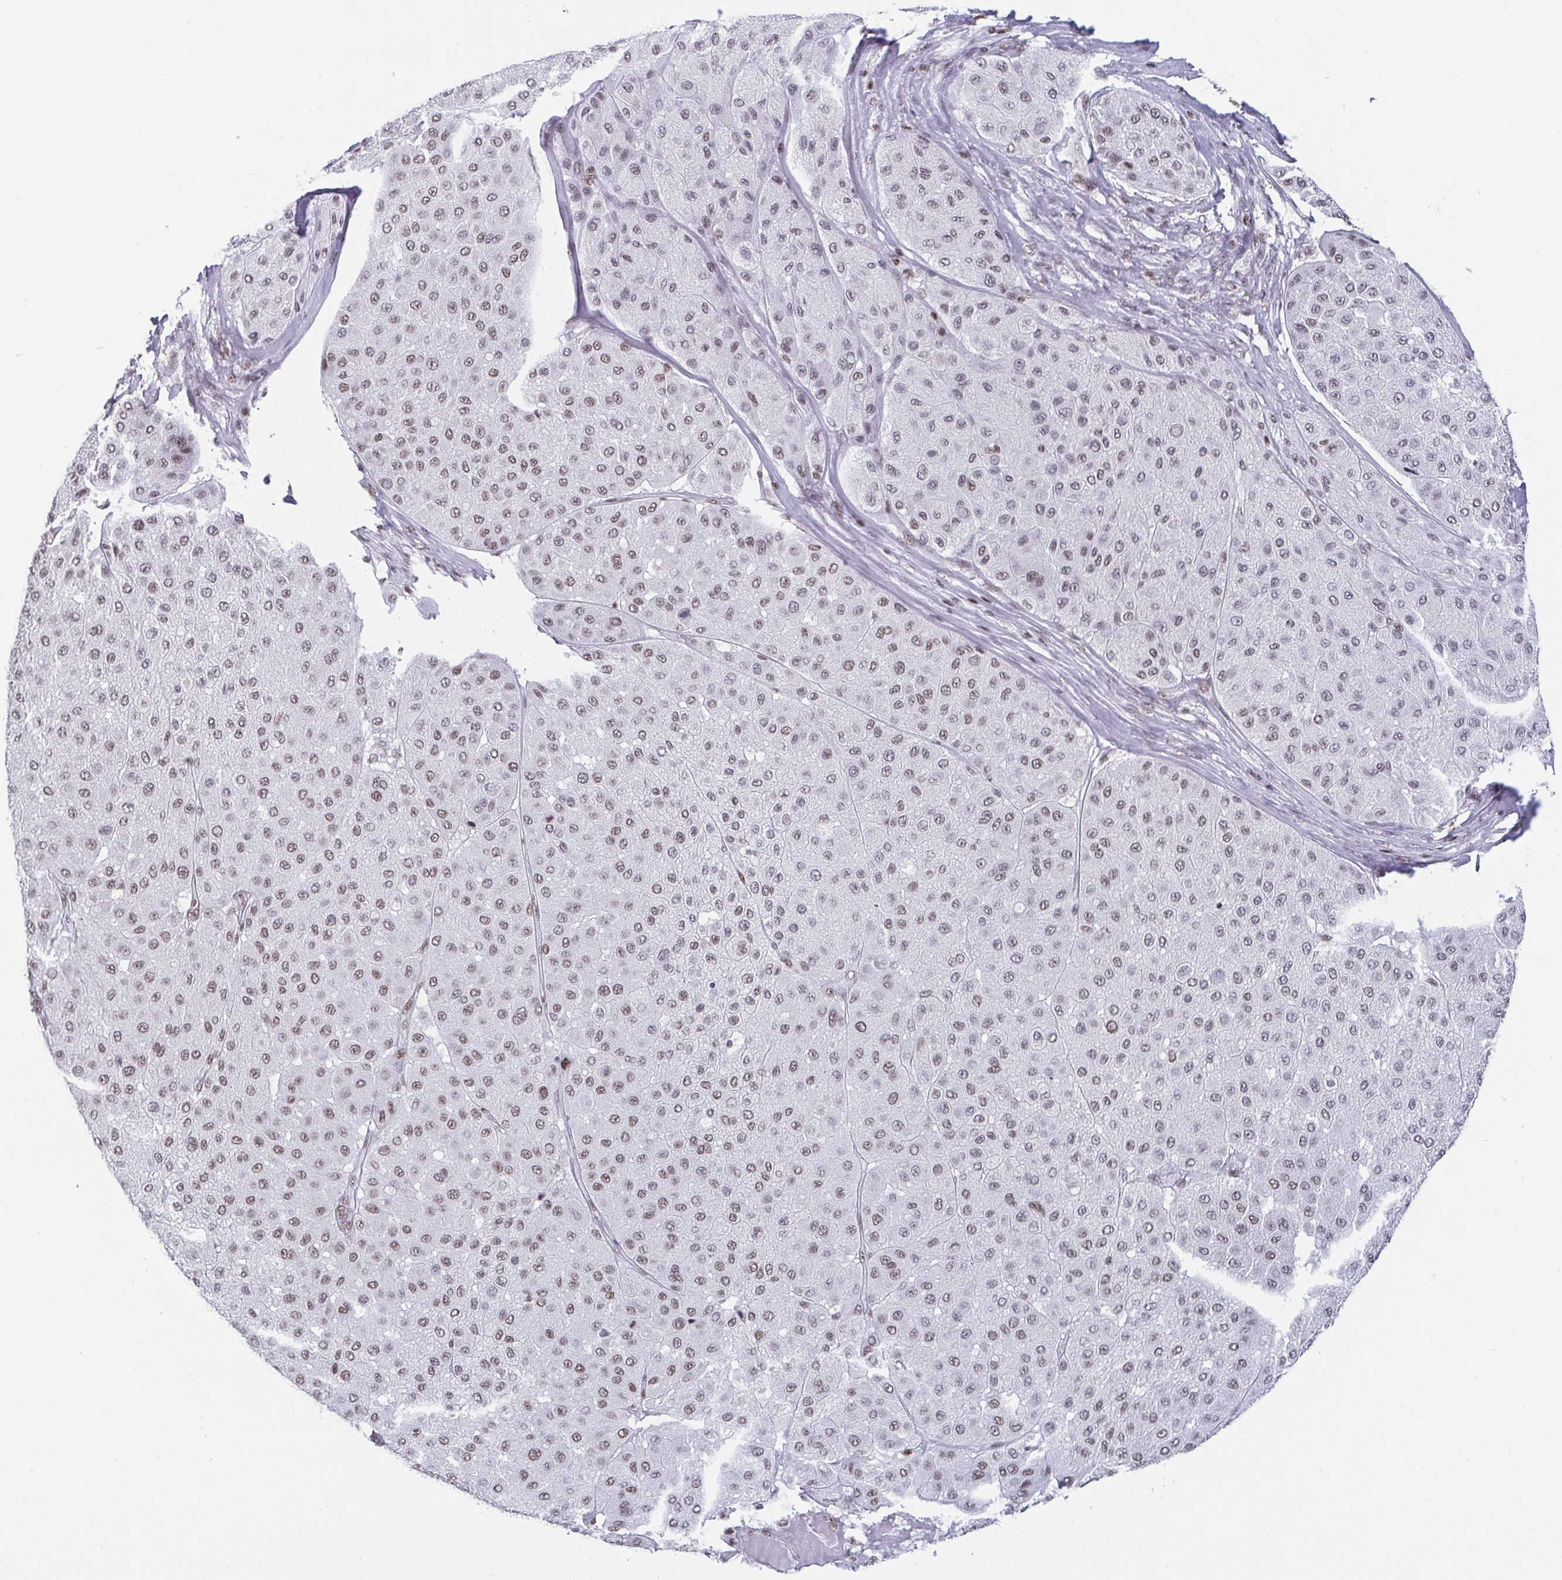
{"staining": {"intensity": "weak", "quantity": ">75%", "location": "nuclear"}, "tissue": "melanoma", "cell_type": "Tumor cells", "image_type": "cancer", "snomed": [{"axis": "morphology", "description": "Malignant melanoma, Metastatic site"}, {"axis": "topography", "description": "Smooth muscle"}], "caption": "Immunohistochemical staining of malignant melanoma (metastatic site) demonstrates weak nuclear protein positivity in approximately >75% of tumor cells.", "gene": "CTCF", "patient": {"sex": "male", "age": 41}}